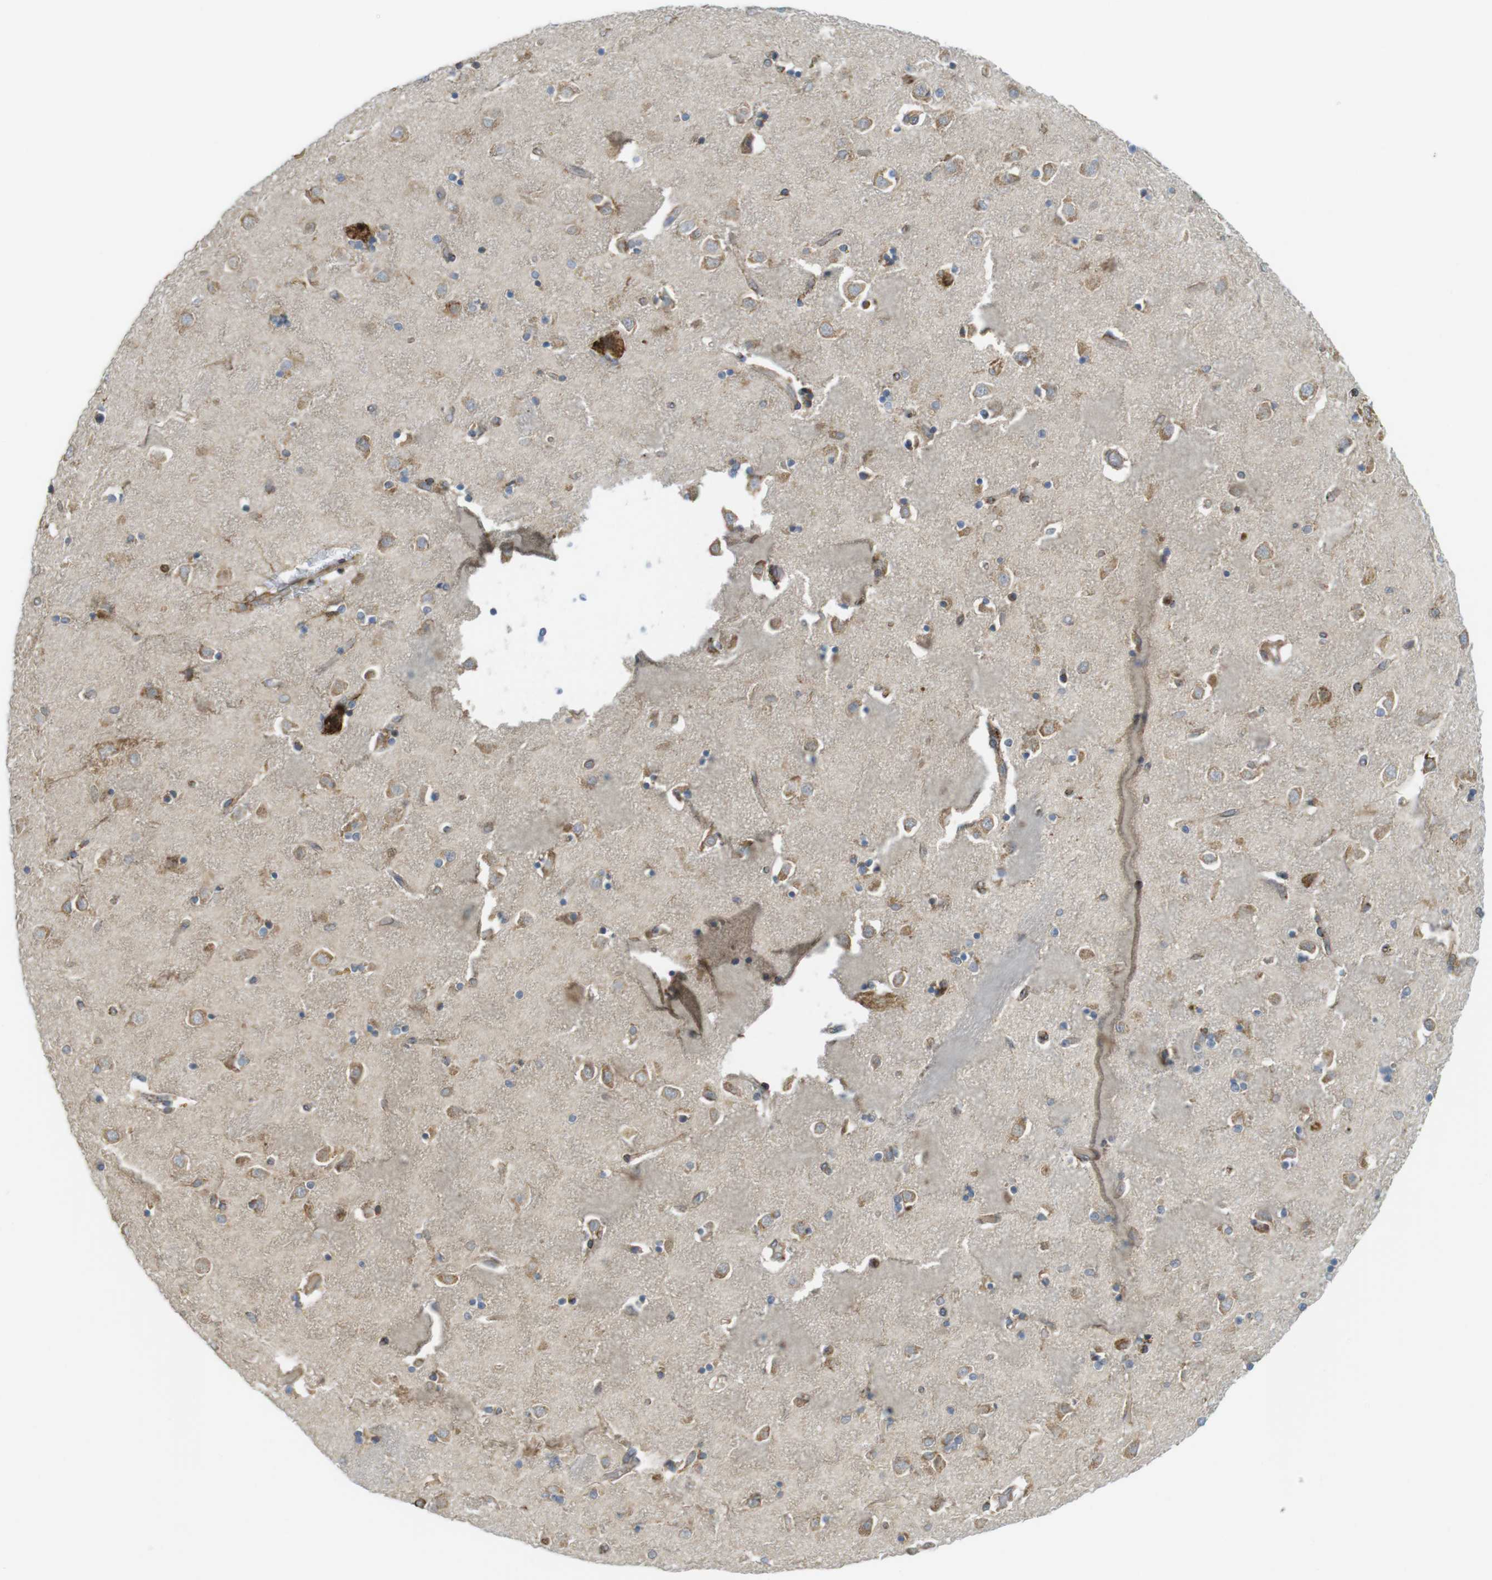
{"staining": {"intensity": "moderate", "quantity": "25%-75%", "location": "cytoplasmic/membranous"}, "tissue": "caudate", "cell_type": "Glial cells", "image_type": "normal", "snomed": [{"axis": "morphology", "description": "Normal tissue, NOS"}, {"axis": "topography", "description": "Lateral ventricle wall"}], "caption": "This is a histology image of IHC staining of normal caudate, which shows moderate expression in the cytoplasmic/membranous of glial cells.", "gene": "MBOAT2", "patient": {"sex": "female", "age": 54}}